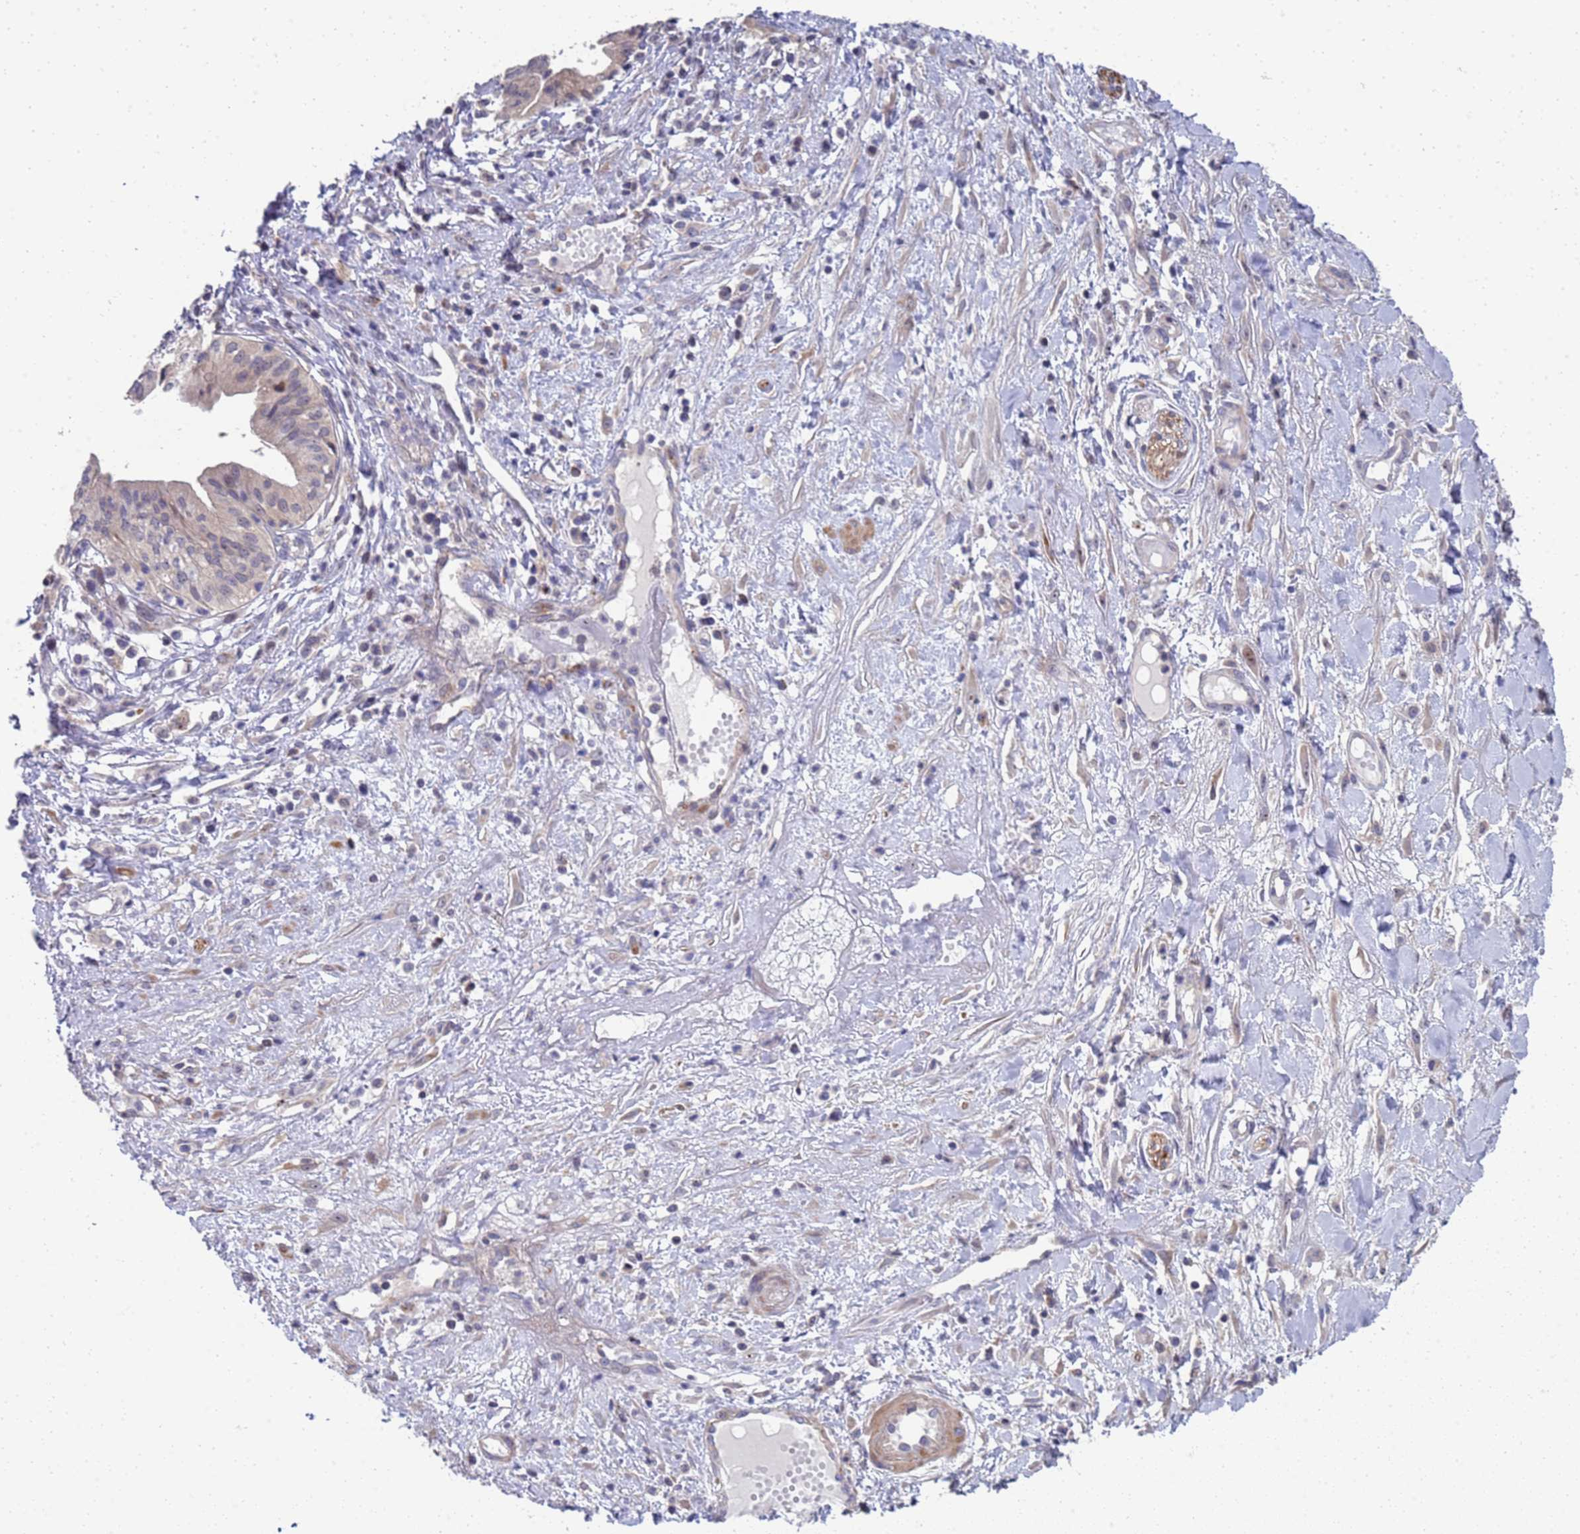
{"staining": {"intensity": "weak", "quantity": "25%-75%", "location": "cytoplasmic/membranous"}, "tissue": "pancreatic cancer", "cell_type": "Tumor cells", "image_type": "cancer", "snomed": [{"axis": "morphology", "description": "Adenocarcinoma, NOS"}, {"axis": "topography", "description": "Pancreas"}], "caption": "Tumor cells display low levels of weak cytoplasmic/membranous staining in about 25%-75% of cells in pancreatic cancer (adenocarcinoma). The staining was performed using DAB, with brown indicating positive protein expression. Nuclei are stained blue with hematoxylin.", "gene": "ENOSF1", "patient": {"sex": "female", "age": 50}}